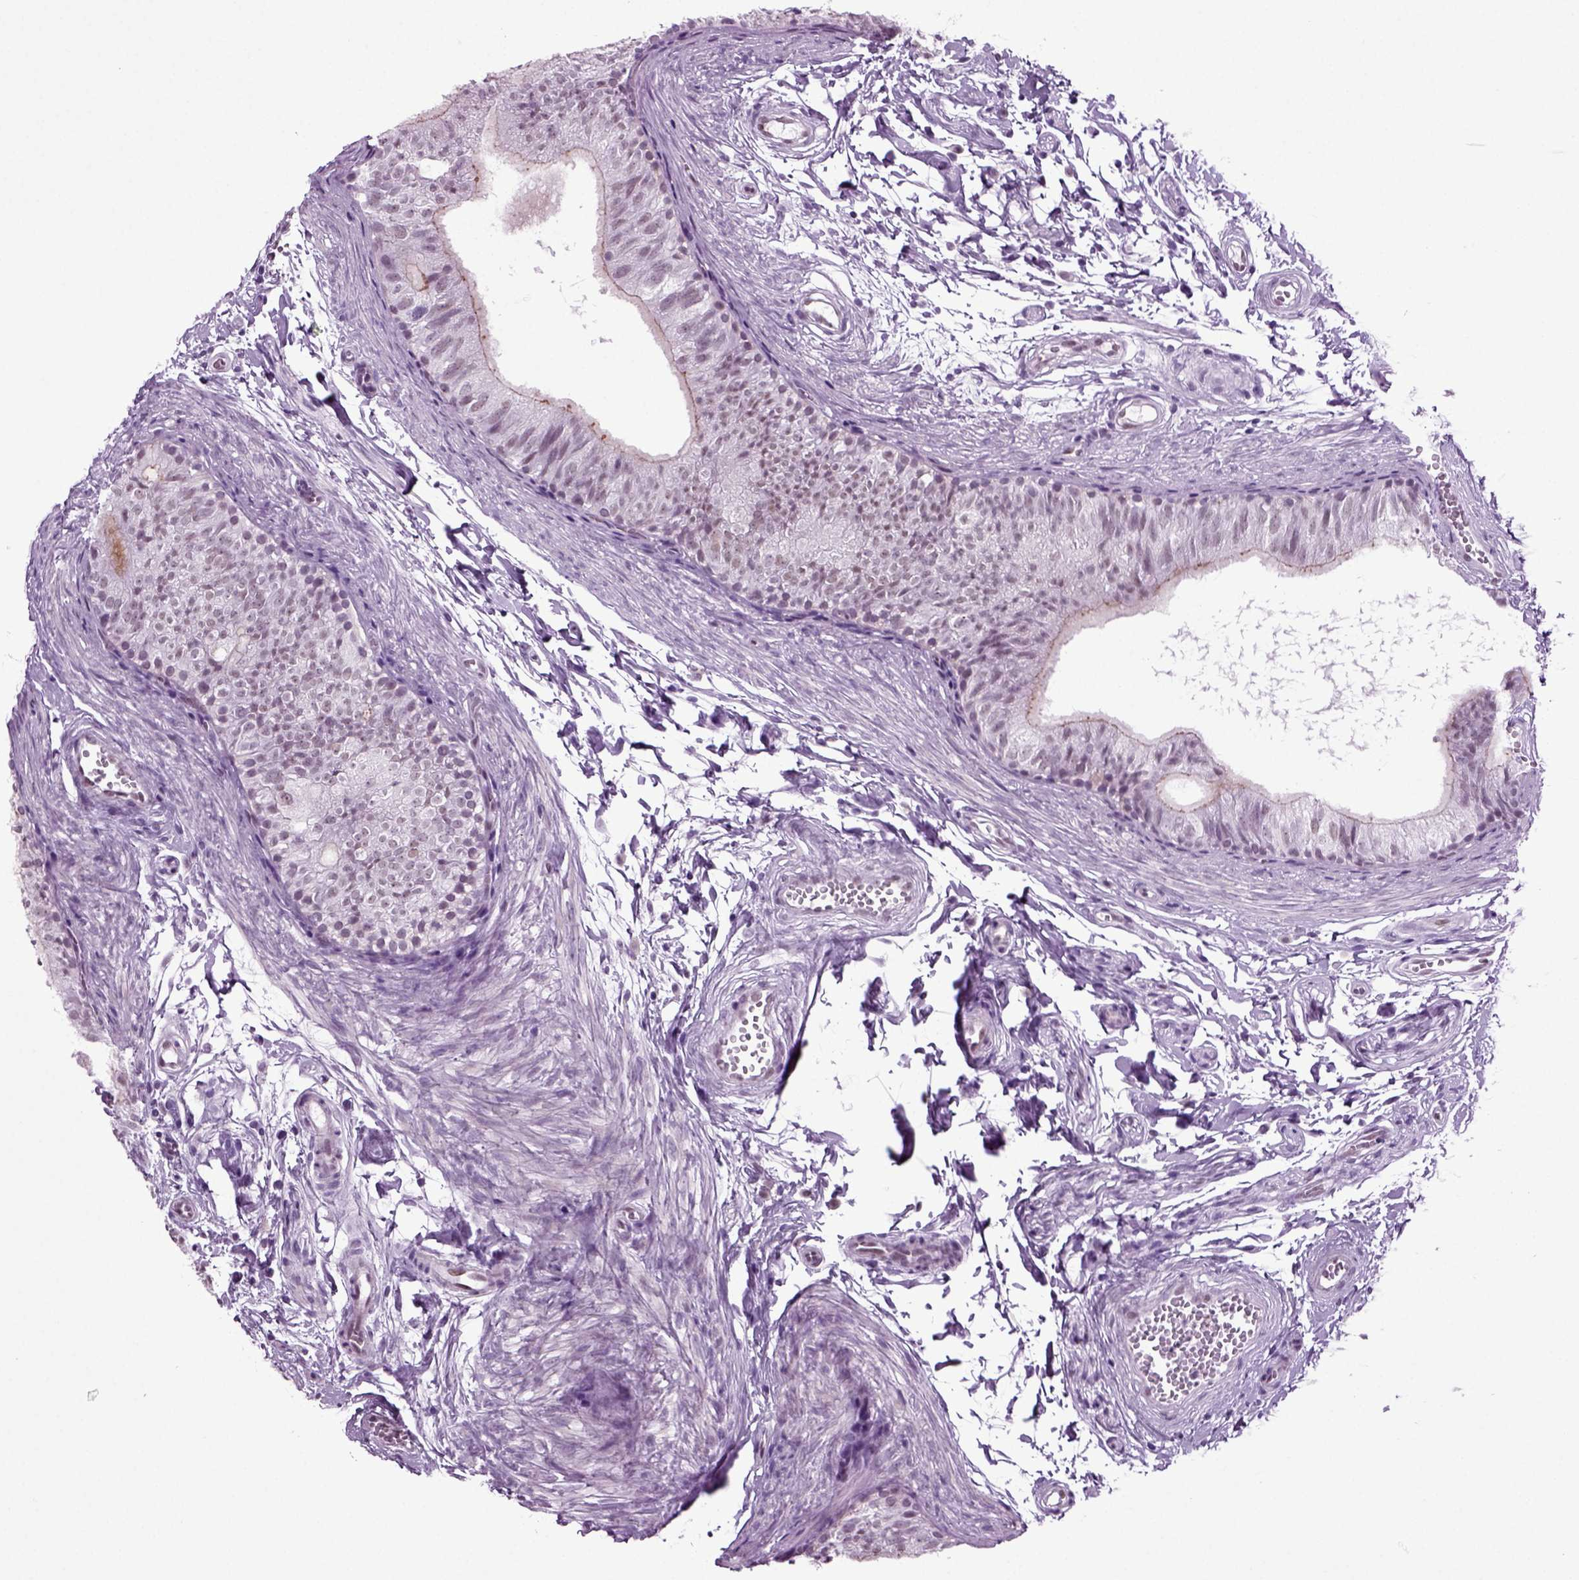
{"staining": {"intensity": "strong", "quantity": "<25%", "location": "nuclear"}, "tissue": "epididymis", "cell_type": "Glandular cells", "image_type": "normal", "snomed": [{"axis": "morphology", "description": "Normal tissue, NOS"}, {"axis": "topography", "description": "Epididymis"}], "caption": "Strong nuclear positivity is appreciated in about <25% of glandular cells in unremarkable epididymis.", "gene": "RFX3", "patient": {"sex": "male", "age": 22}}